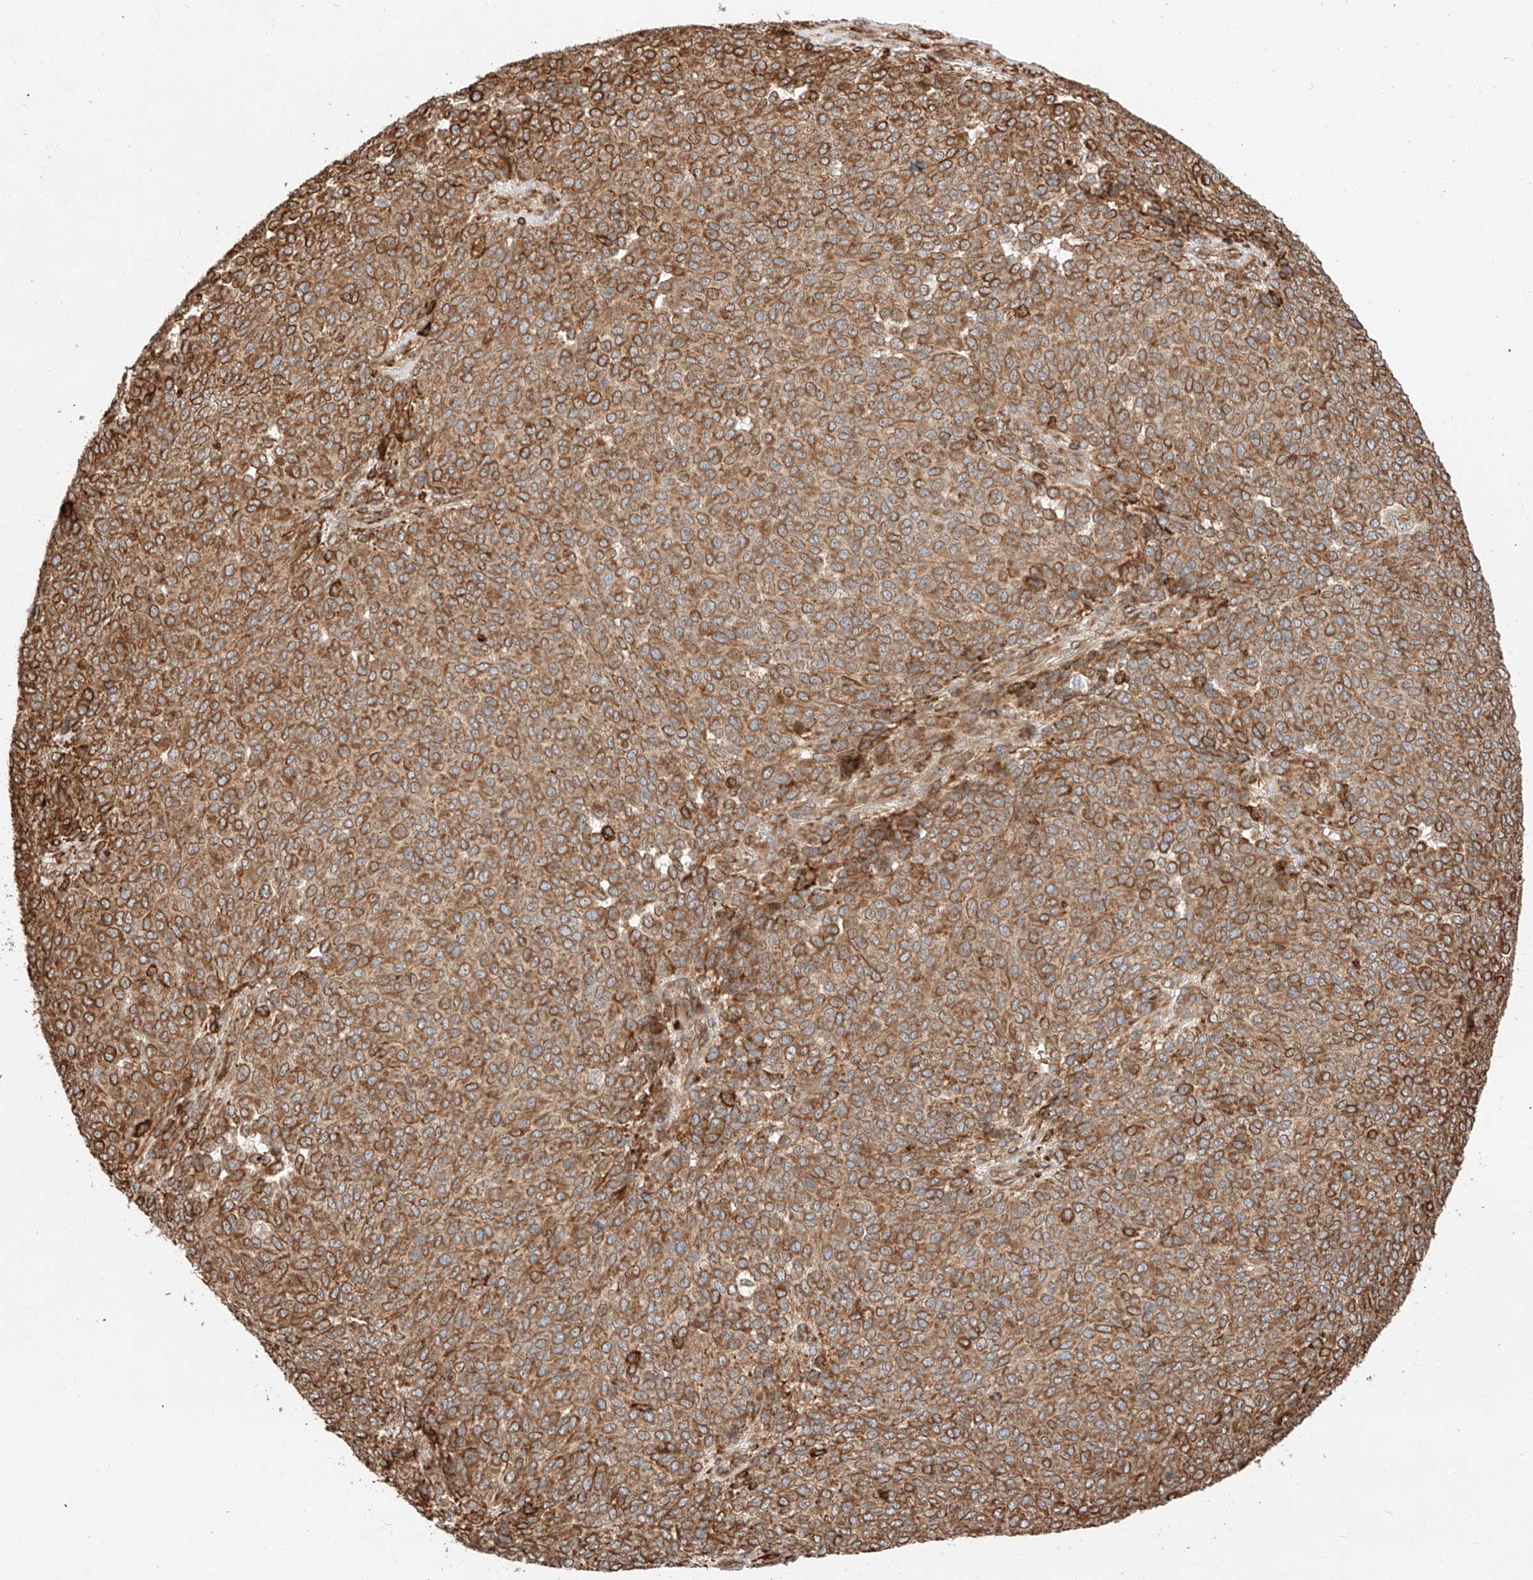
{"staining": {"intensity": "moderate", "quantity": ">75%", "location": "cytoplasmic/membranous"}, "tissue": "melanoma", "cell_type": "Tumor cells", "image_type": "cancer", "snomed": [{"axis": "morphology", "description": "Malignant melanoma, NOS"}, {"axis": "topography", "description": "Skin"}], "caption": "Moderate cytoplasmic/membranous expression is seen in approximately >75% of tumor cells in malignant melanoma.", "gene": "ZNF84", "patient": {"sex": "male", "age": 49}}